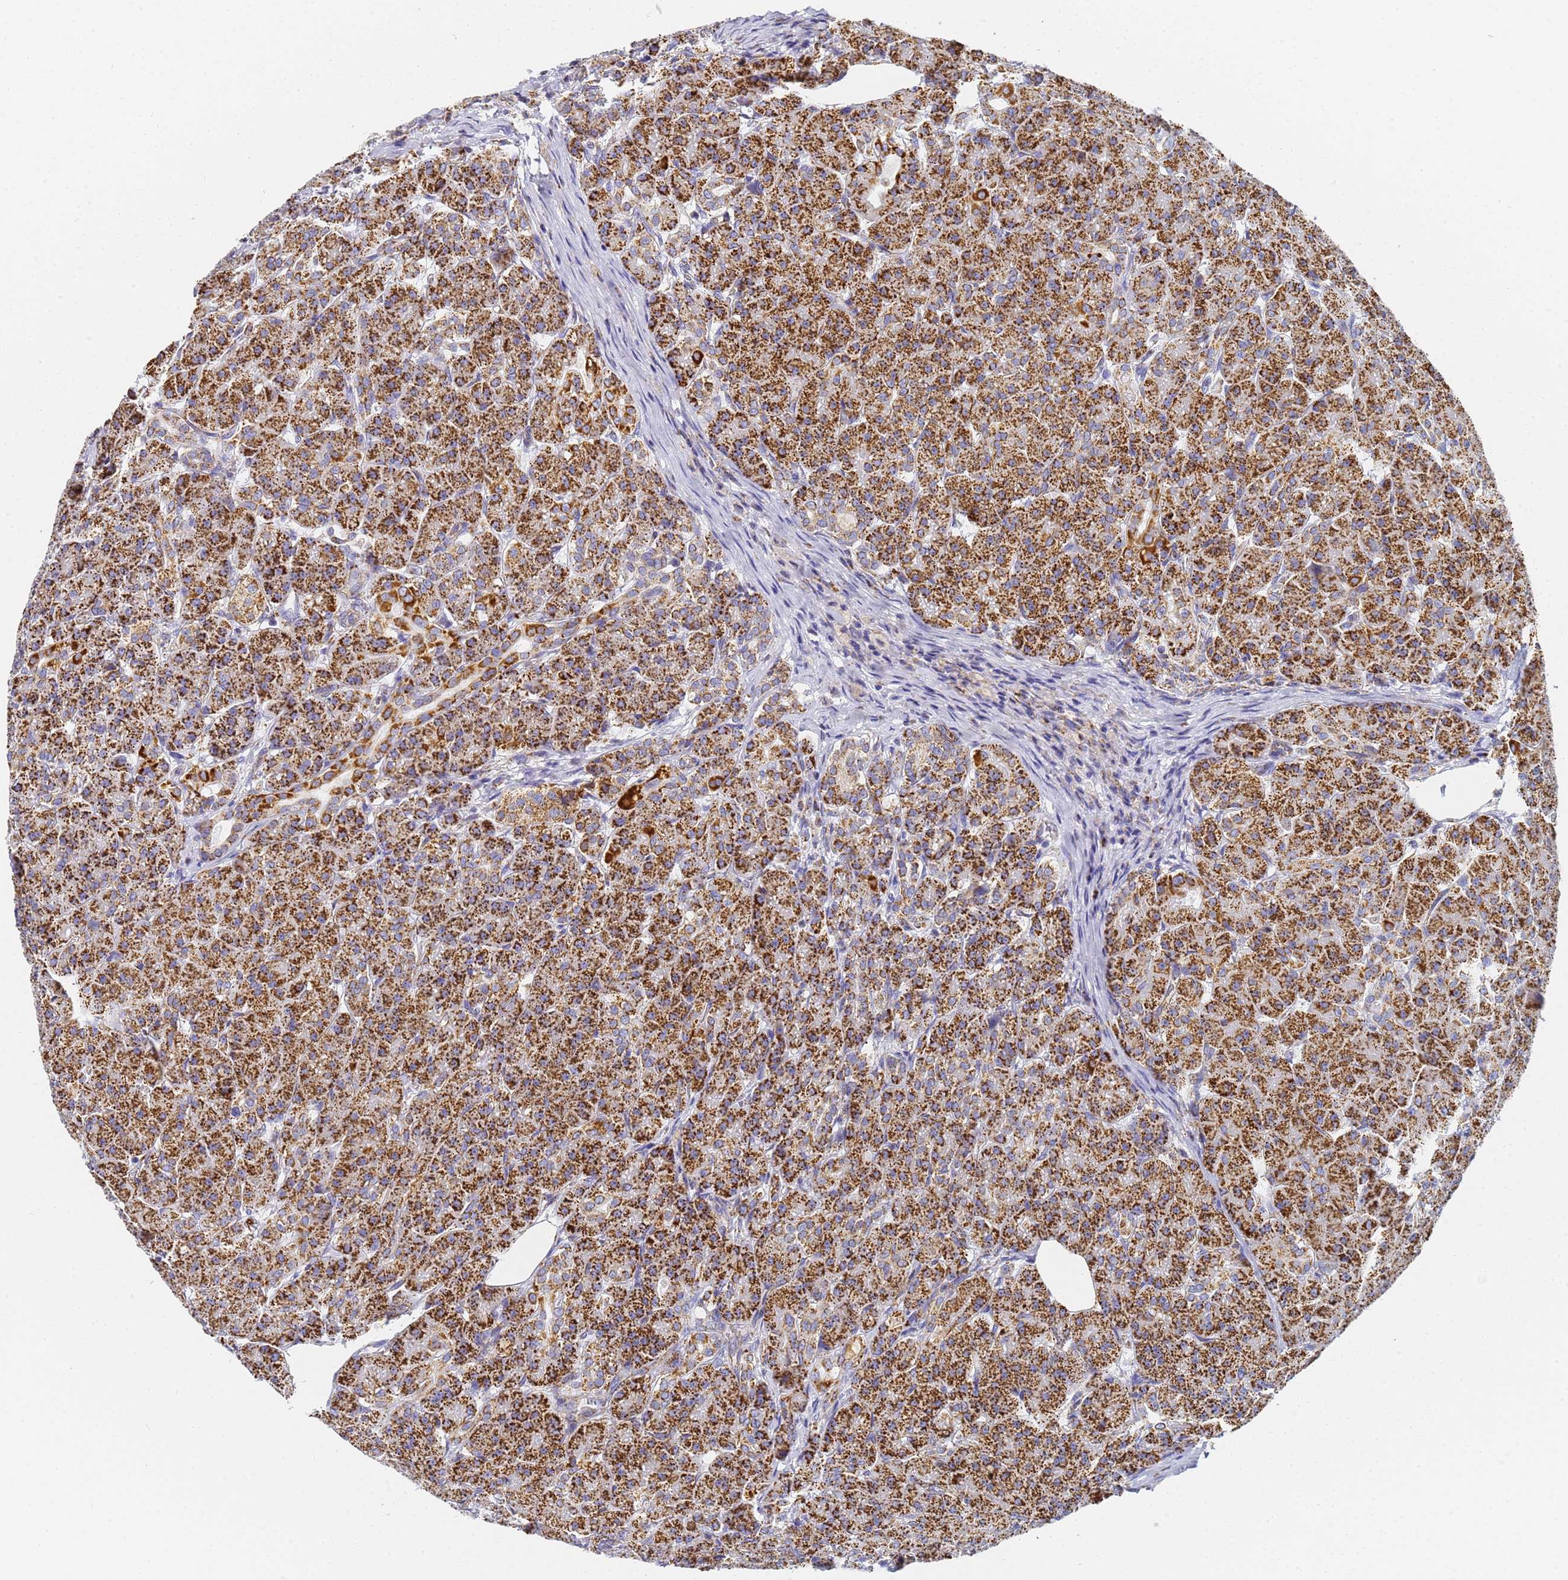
{"staining": {"intensity": "strong", "quantity": ">75%", "location": "cytoplasmic/membranous"}, "tissue": "pancreas", "cell_type": "Exocrine glandular cells", "image_type": "normal", "snomed": [{"axis": "morphology", "description": "Normal tissue, NOS"}, {"axis": "topography", "description": "Pancreas"}], "caption": "Immunohistochemistry (IHC) of unremarkable human pancreas demonstrates high levels of strong cytoplasmic/membranous staining in about >75% of exocrine glandular cells.", "gene": "CNIH4", "patient": {"sex": "male", "age": 63}}